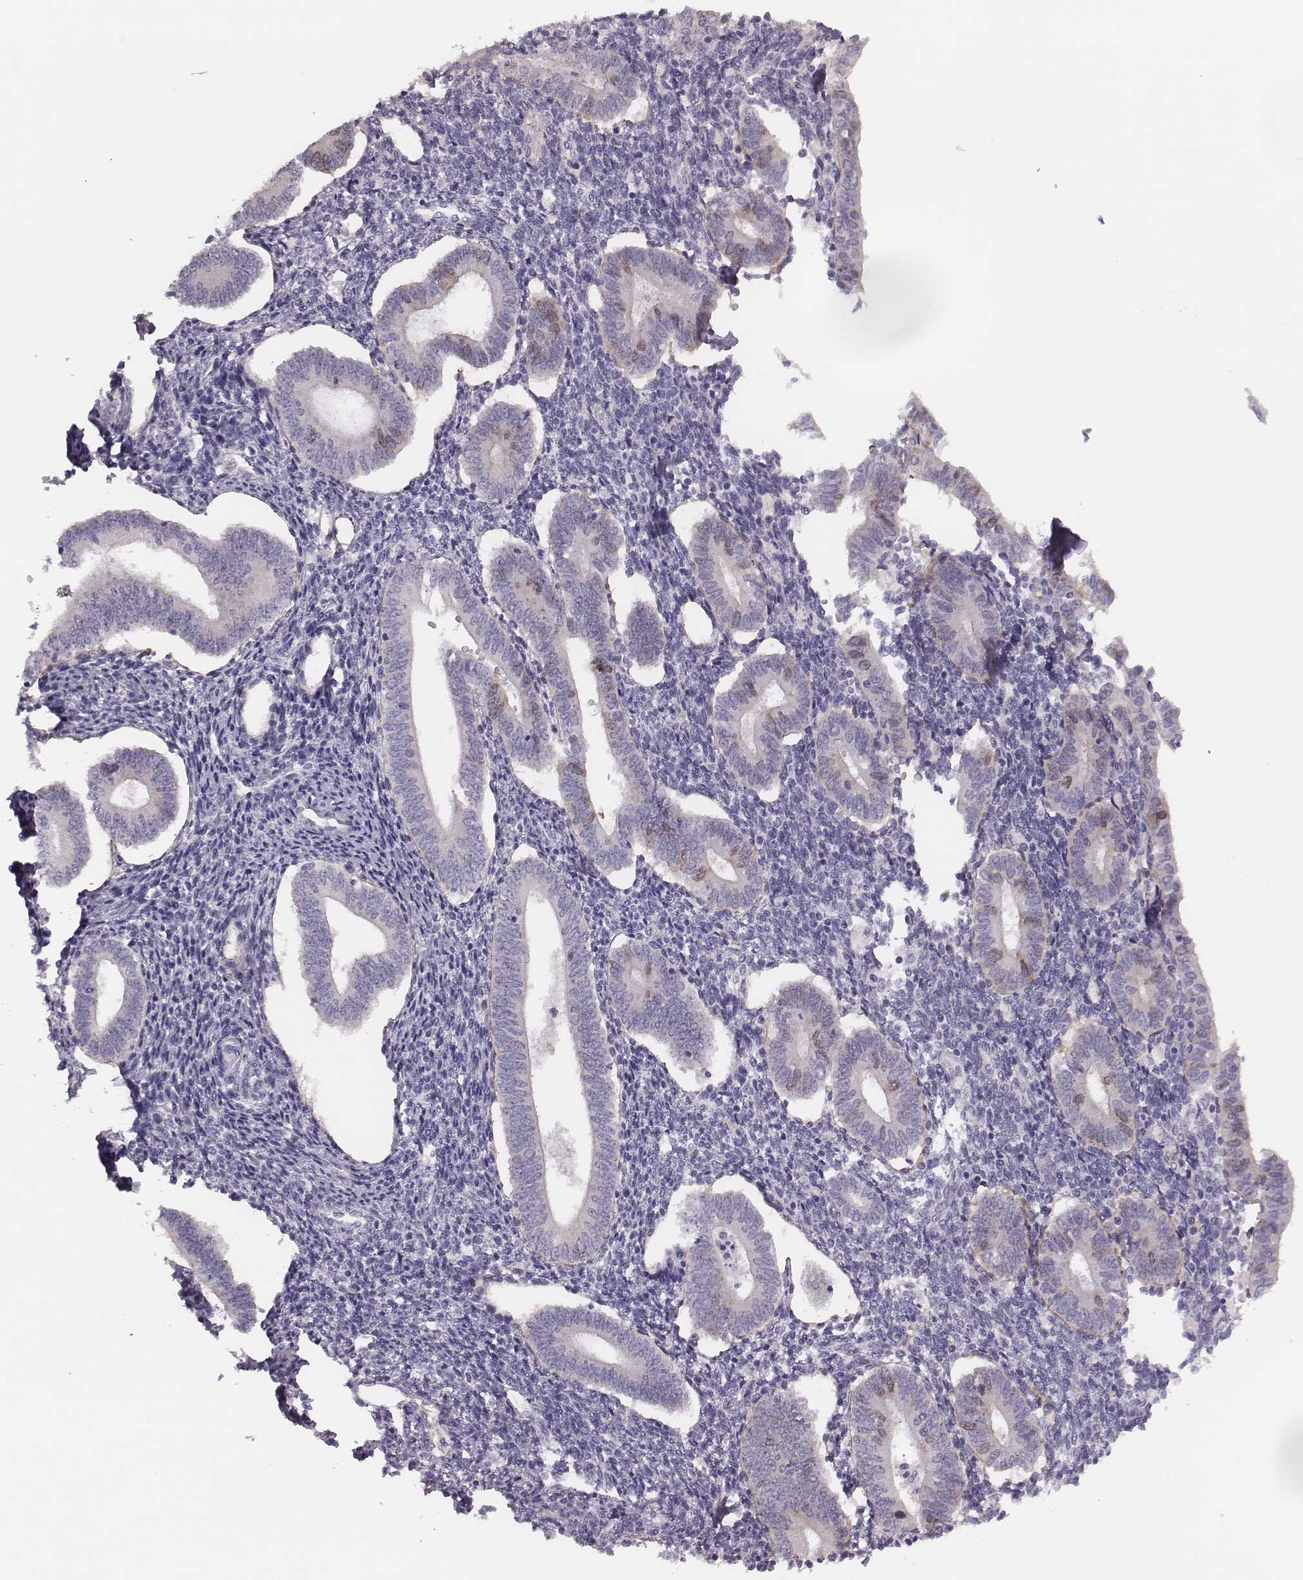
{"staining": {"intensity": "negative", "quantity": "none", "location": "none"}, "tissue": "endometrium", "cell_type": "Cells in endometrial stroma", "image_type": "normal", "snomed": [{"axis": "morphology", "description": "Normal tissue, NOS"}, {"axis": "topography", "description": "Endometrium"}], "caption": "The image exhibits no significant staining in cells in endometrial stroma of endometrium.", "gene": "PBK", "patient": {"sex": "female", "age": 40}}